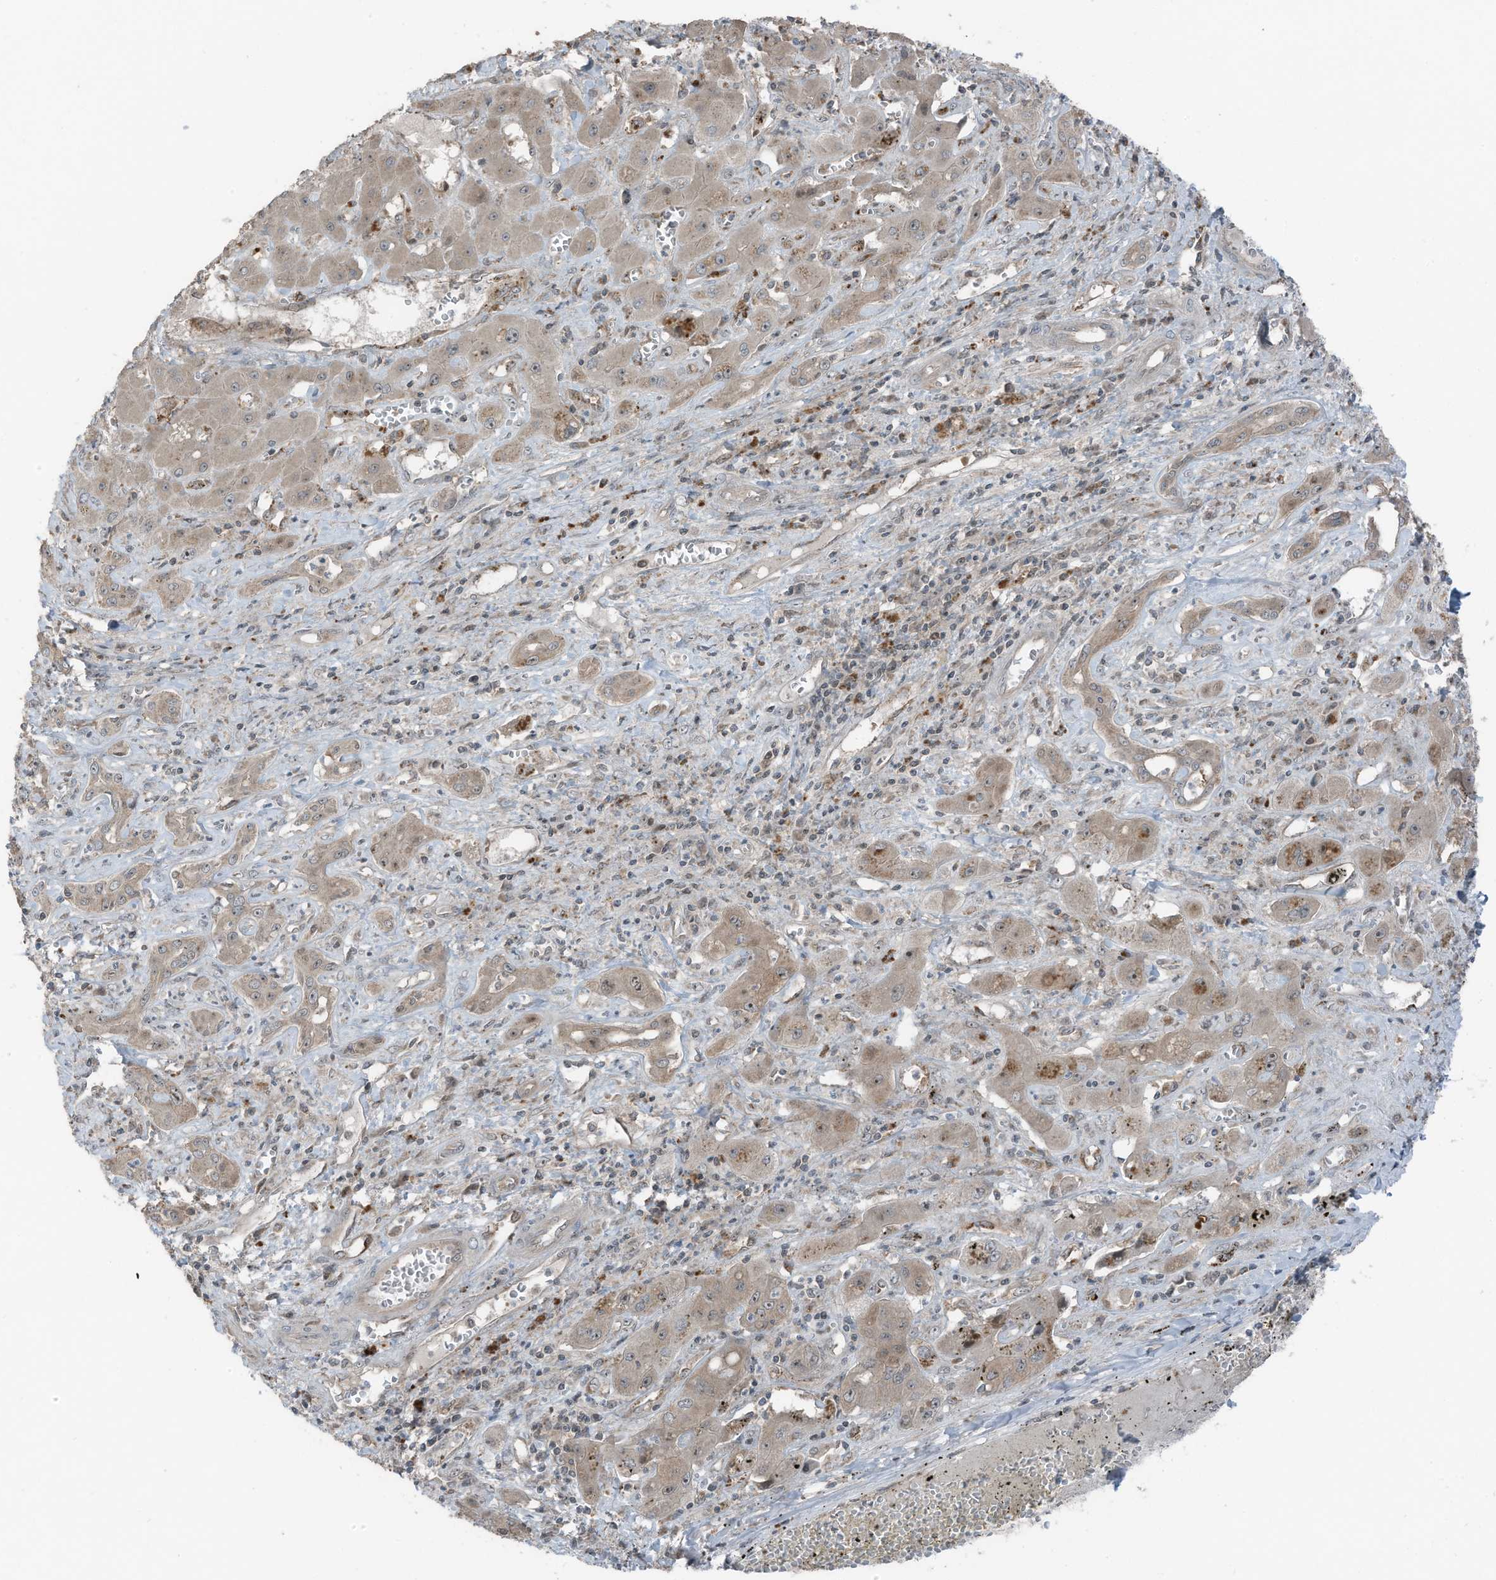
{"staining": {"intensity": "weak", "quantity": ">75%", "location": "cytoplasmic/membranous,nuclear"}, "tissue": "liver cancer", "cell_type": "Tumor cells", "image_type": "cancer", "snomed": [{"axis": "morphology", "description": "Cholangiocarcinoma"}, {"axis": "topography", "description": "Liver"}], "caption": "Human liver cancer (cholangiocarcinoma) stained for a protein (brown) shows weak cytoplasmic/membranous and nuclear positive positivity in approximately >75% of tumor cells.", "gene": "TXNDC9", "patient": {"sex": "male", "age": 67}}